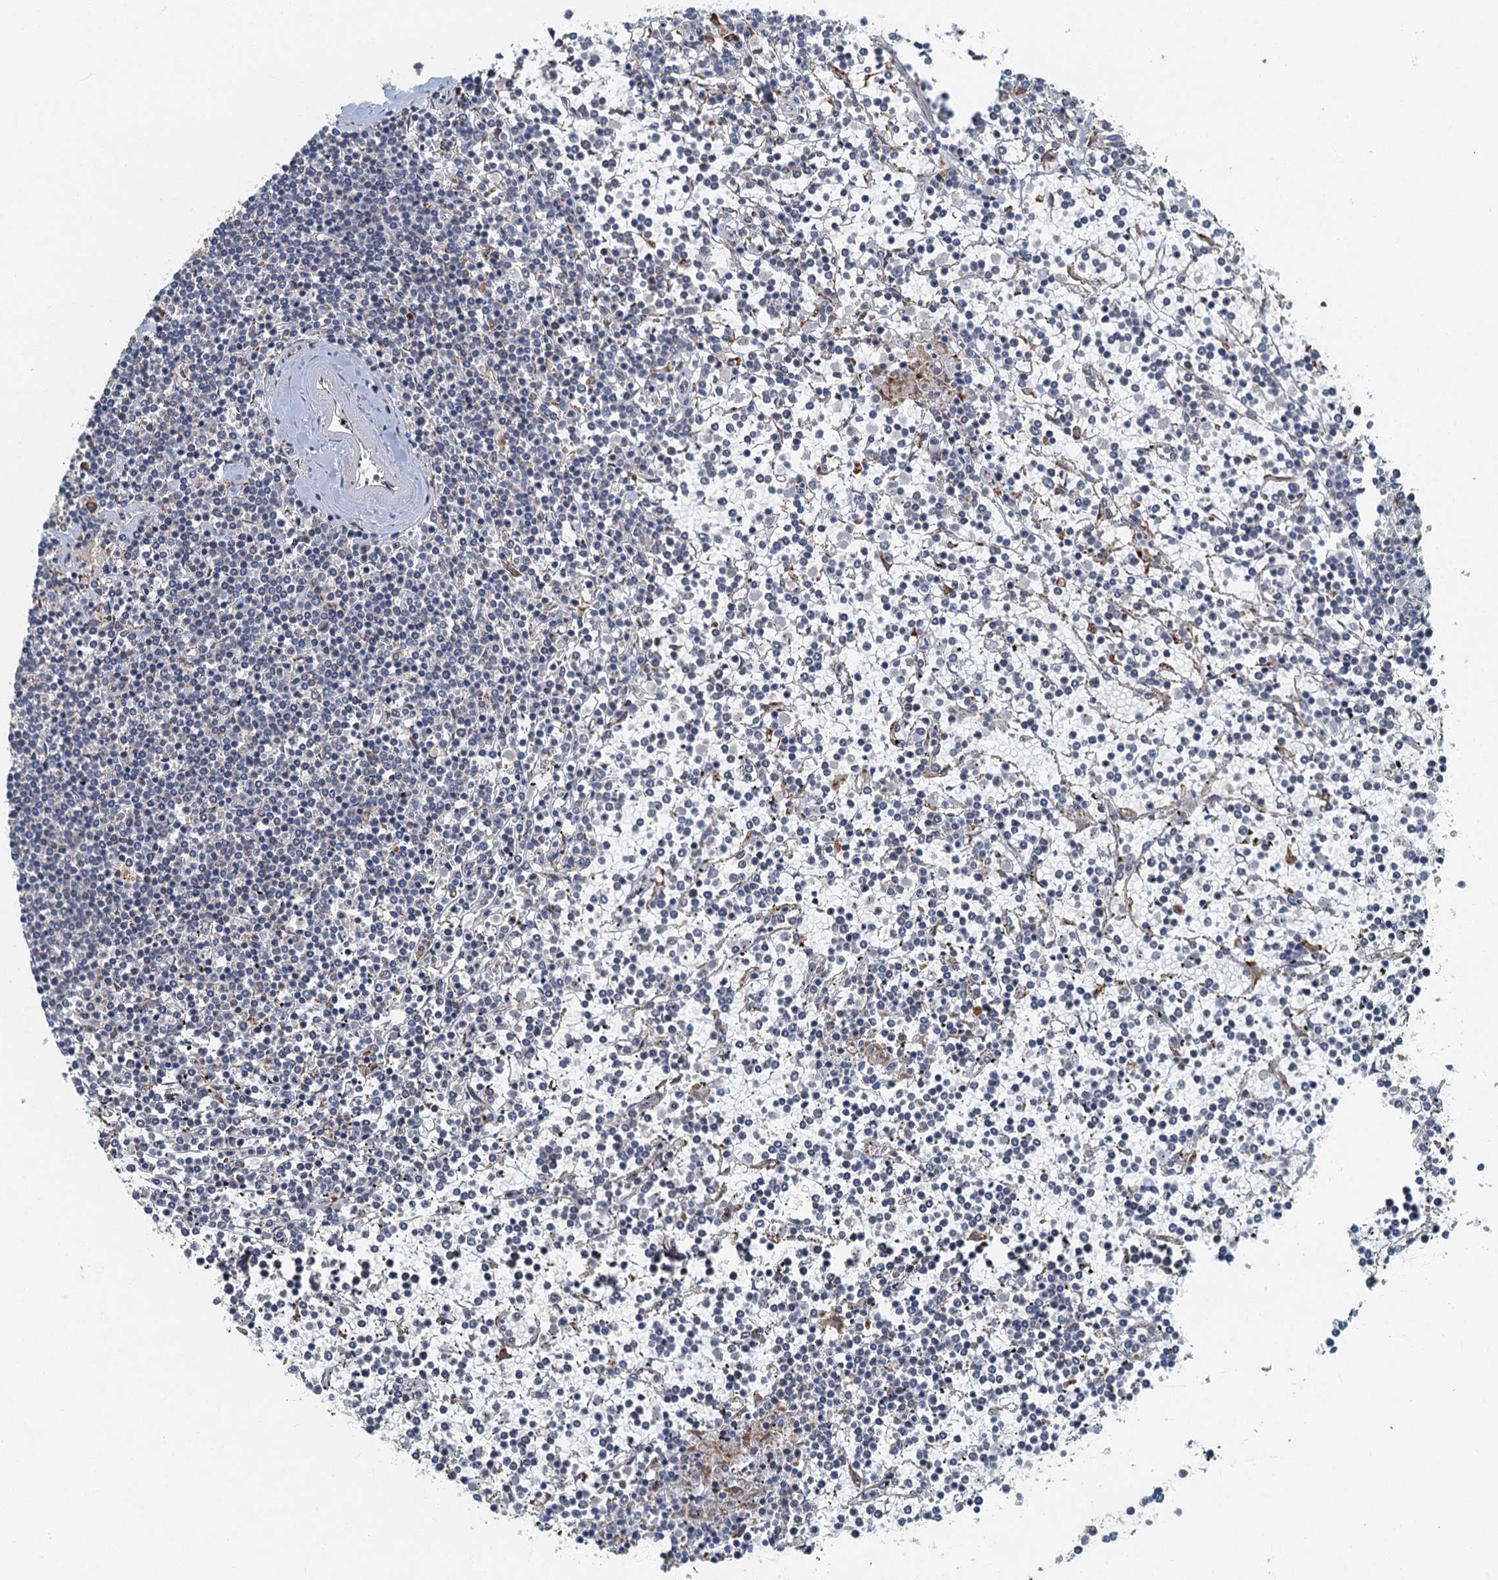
{"staining": {"intensity": "negative", "quantity": "none", "location": "none"}, "tissue": "lymphoma", "cell_type": "Tumor cells", "image_type": "cancer", "snomed": [{"axis": "morphology", "description": "Malignant lymphoma, non-Hodgkin's type, Low grade"}, {"axis": "topography", "description": "Spleen"}], "caption": "This is an immunohistochemistry photomicrograph of lymphoma. There is no staining in tumor cells.", "gene": "SPDYC", "patient": {"sex": "female", "age": 19}}